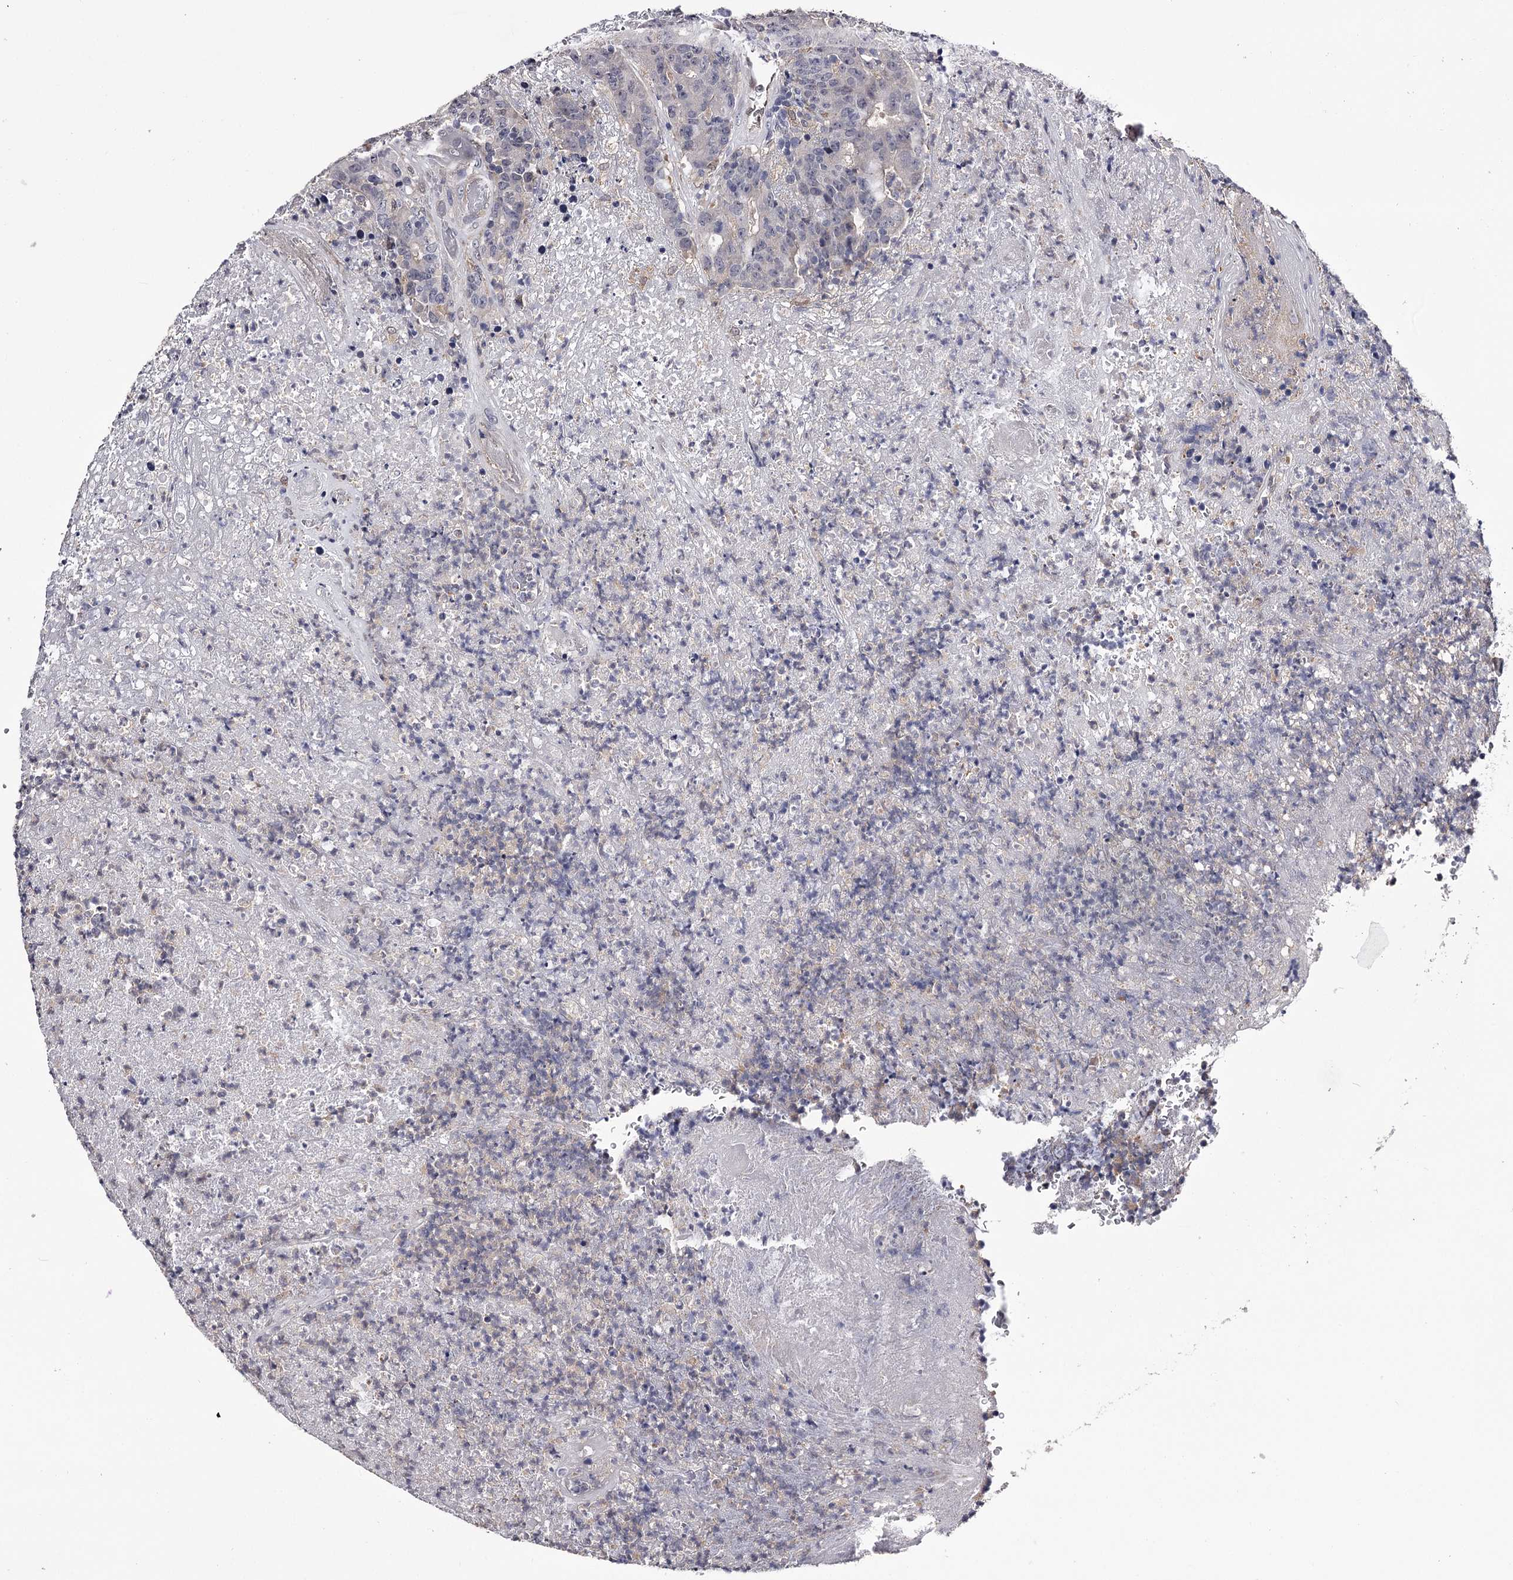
{"staining": {"intensity": "negative", "quantity": "none", "location": "none"}, "tissue": "colorectal cancer", "cell_type": "Tumor cells", "image_type": "cancer", "snomed": [{"axis": "morphology", "description": "Adenocarcinoma, NOS"}, {"axis": "topography", "description": "Colon"}], "caption": "Immunohistochemical staining of human colorectal adenocarcinoma demonstrates no significant staining in tumor cells. (DAB IHC with hematoxylin counter stain).", "gene": "GSTO1", "patient": {"sex": "female", "age": 75}}